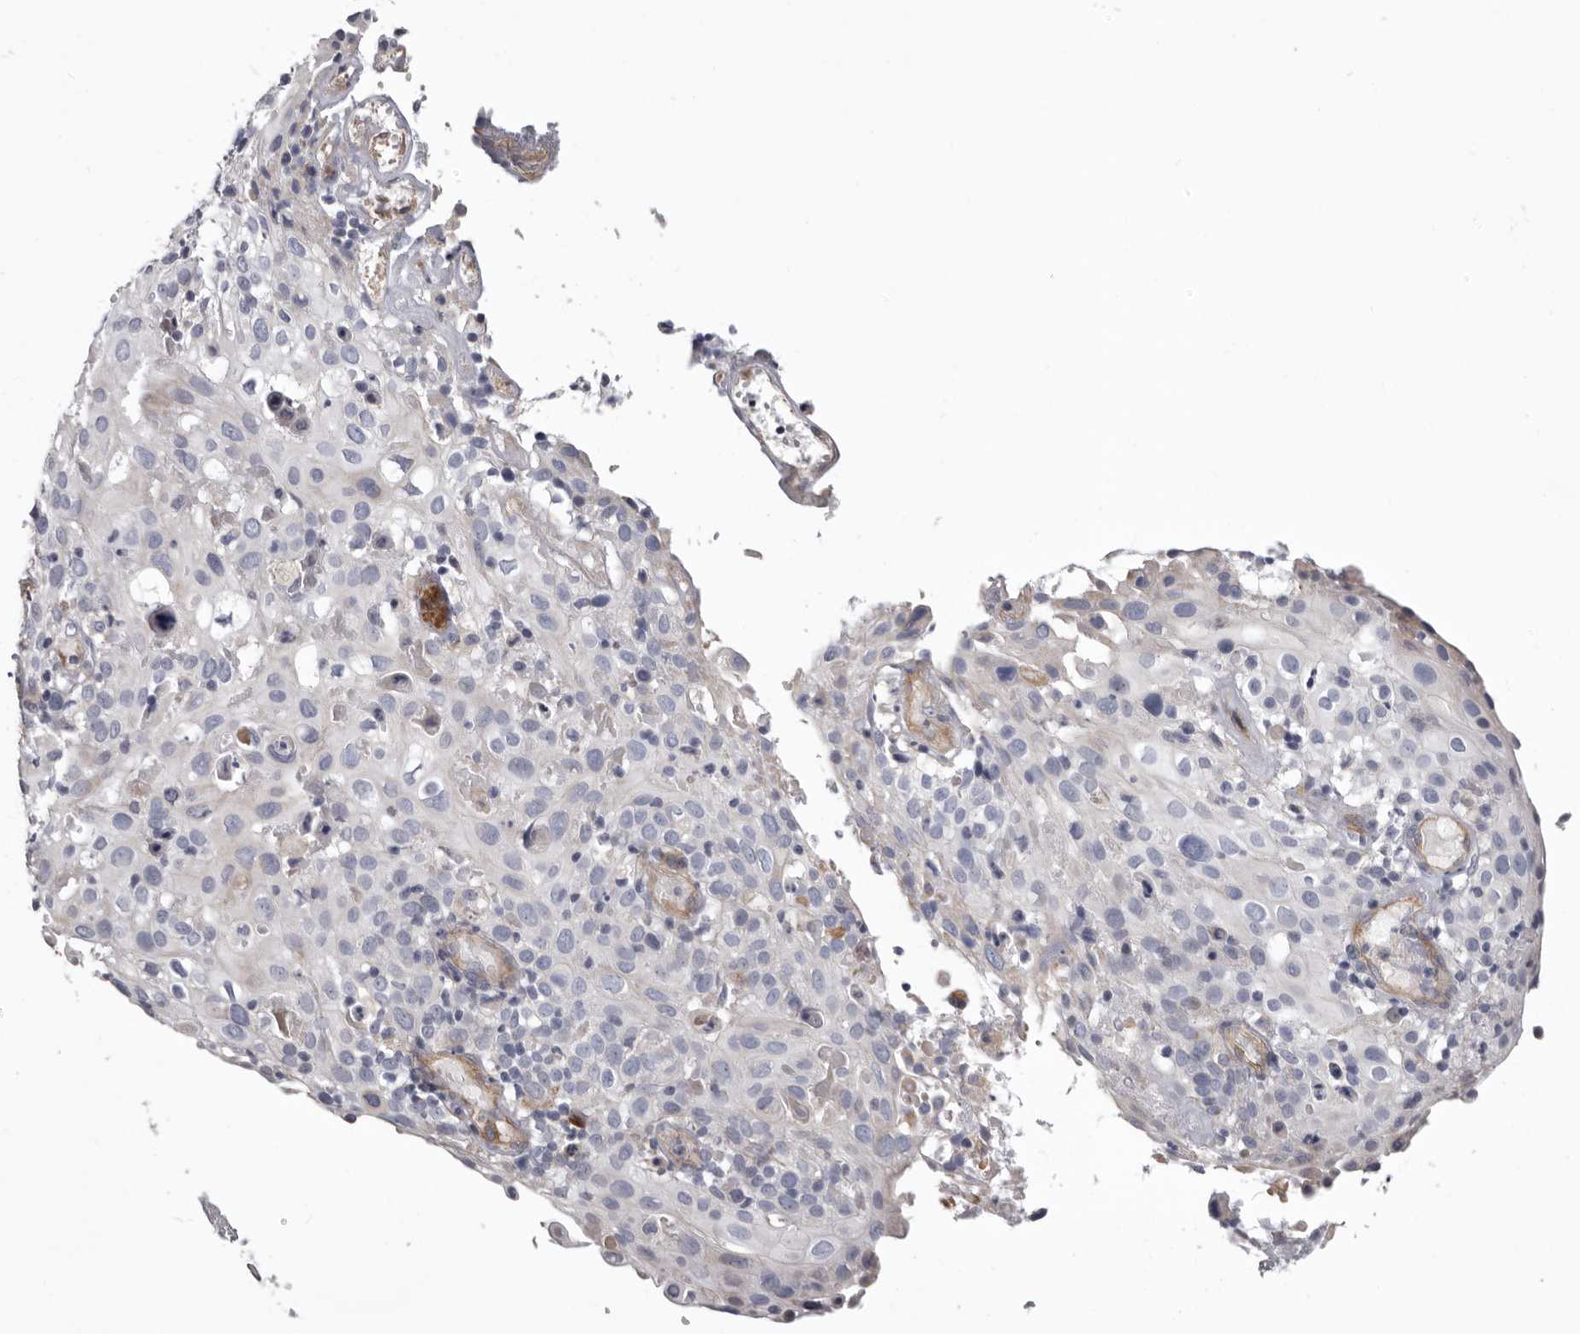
{"staining": {"intensity": "negative", "quantity": "none", "location": "none"}, "tissue": "cervical cancer", "cell_type": "Tumor cells", "image_type": "cancer", "snomed": [{"axis": "morphology", "description": "Squamous cell carcinoma, NOS"}, {"axis": "topography", "description": "Cervix"}], "caption": "Immunohistochemistry (IHC) photomicrograph of neoplastic tissue: cervical cancer (squamous cell carcinoma) stained with DAB shows no significant protein staining in tumor cells.", "gene": "ADGRL4", "patient": {"sex": "female", "age": 74}}